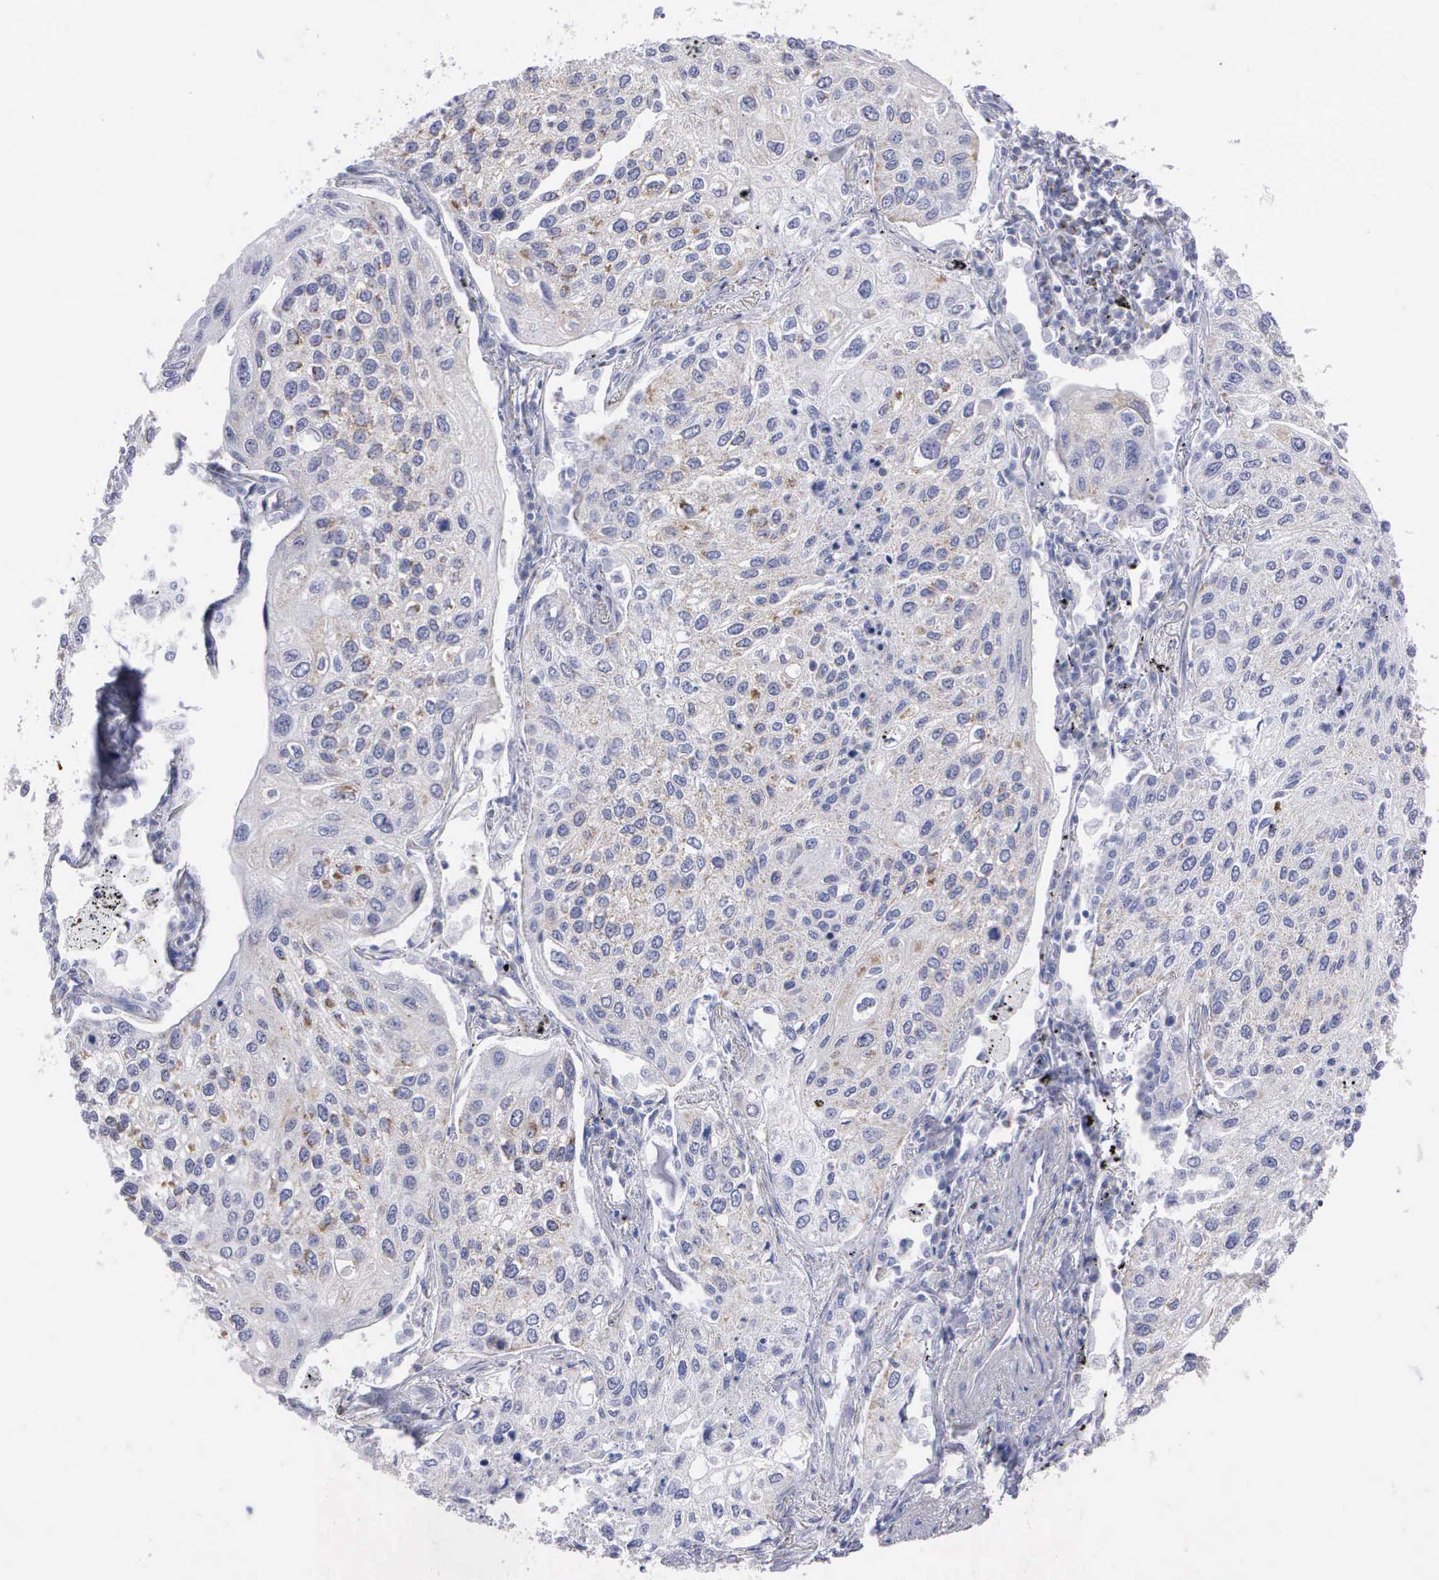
{"staining": {"intensity": "weak", "quantity": "<25%", "location": "cytoplasmic/membranous"}, "tissue": "lung cancer", "cell_type": "Tumor cells", "image_type": "cancer", "snomed": [{"axis": "morphology", "description": "Squamous cell carcinoma, NOS"}, {"axis": "topography", "description": "Lung"}], "caption": "Immunohistochemistry (IHC) photomicrograph of neoplastic tissue: human lung cancer stained with DAB (3,3'-diaminobenzidine) exhibits no significant protein expression in tumor cells.", "gene": "APOOL", "patient": {"sex": "male", "age": 75}}